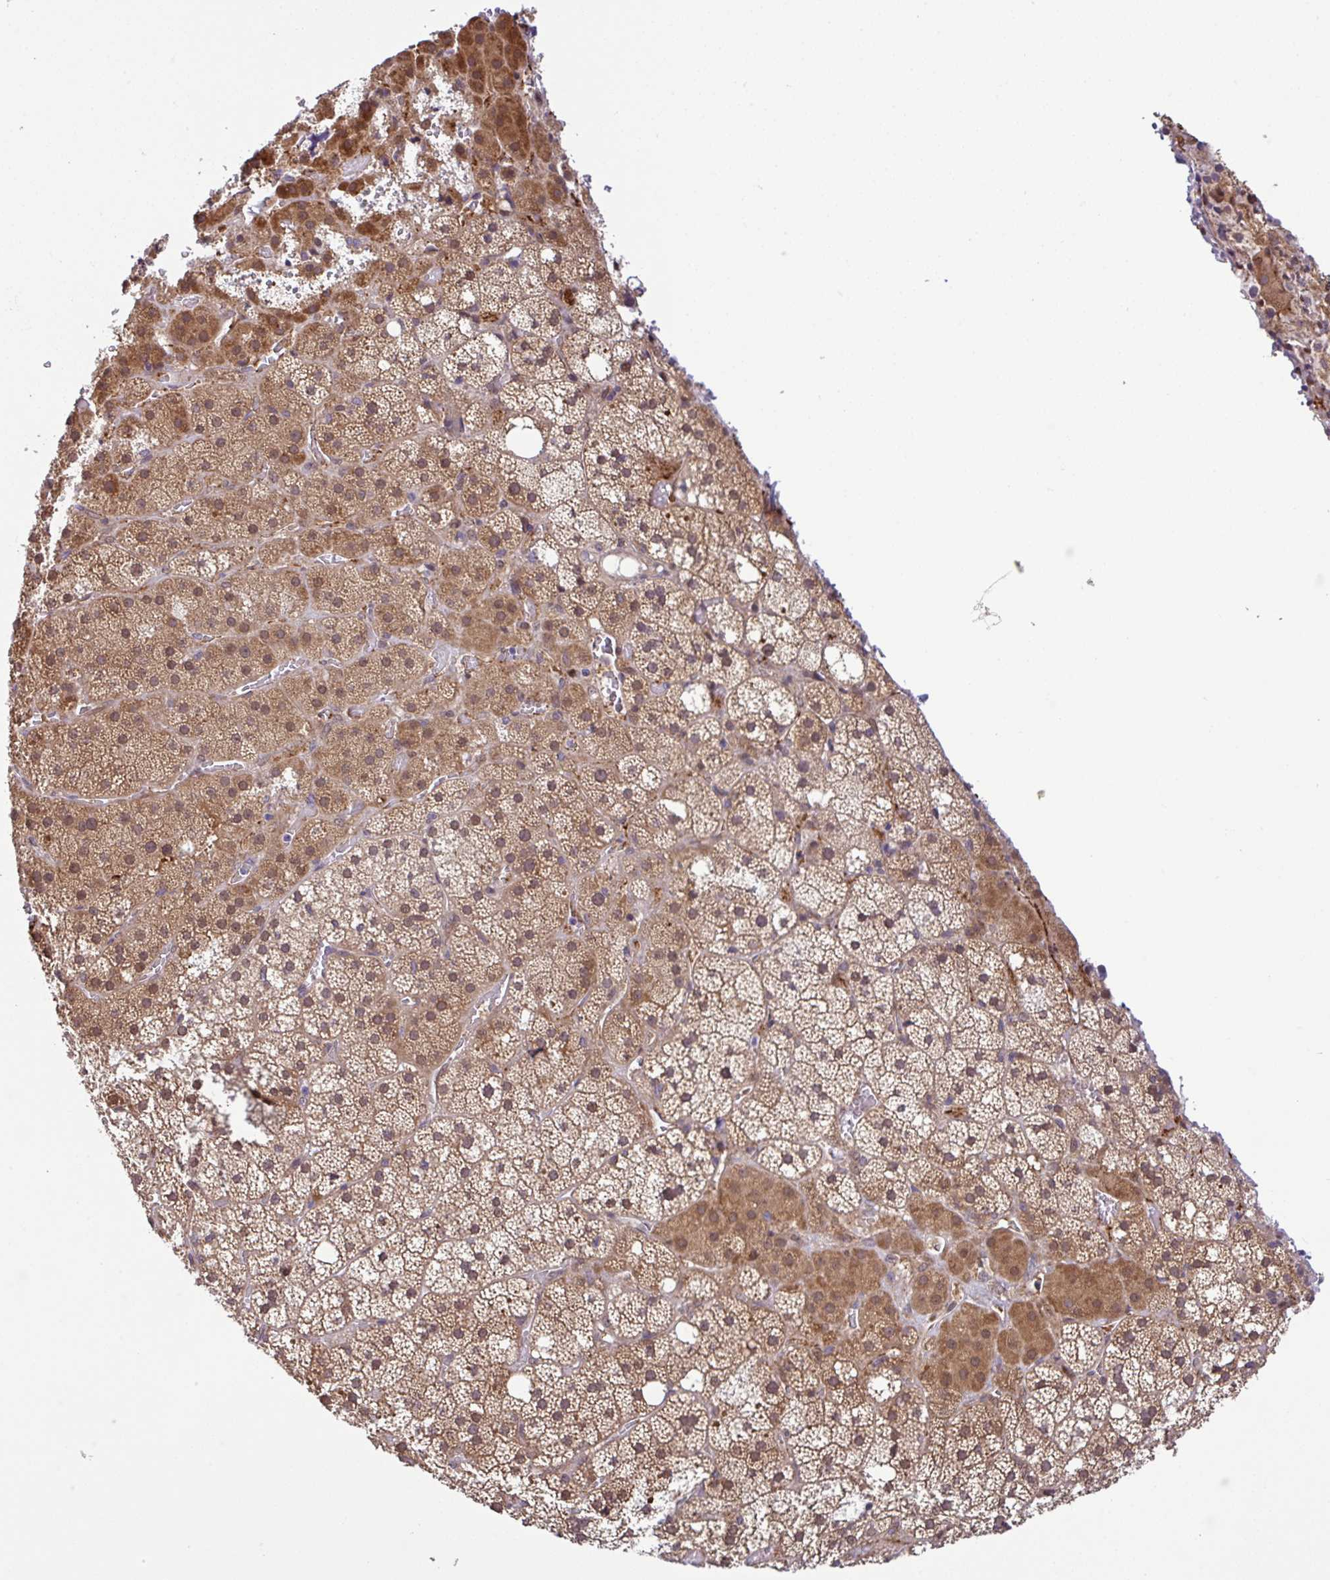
{"staining": {"intensity": "moderate", "quantity": ">75%", "location": "cytoplasmic/membranous"}, "tissue": "adrenal gland", "cell_type": "Glandular cells", "image_type": "normal", "snomed": [{"axis": "morphology", "description": "Normal tissue, NOS"}, {"axis": "topography", "description": "Adrenal gland"}], "caption": "A high-resolution photomicrograph shows immunohistochemistry (IHC) staining of unremarkable adrenal gland, which reveals moderate cytoplasmic/membranous positivity in about >75% of glandular cells. (DAB IHC with brightfield microscopy, high magnification).", "gene": "UBE4A", "patient": {"sex": "male", "age": 53}}